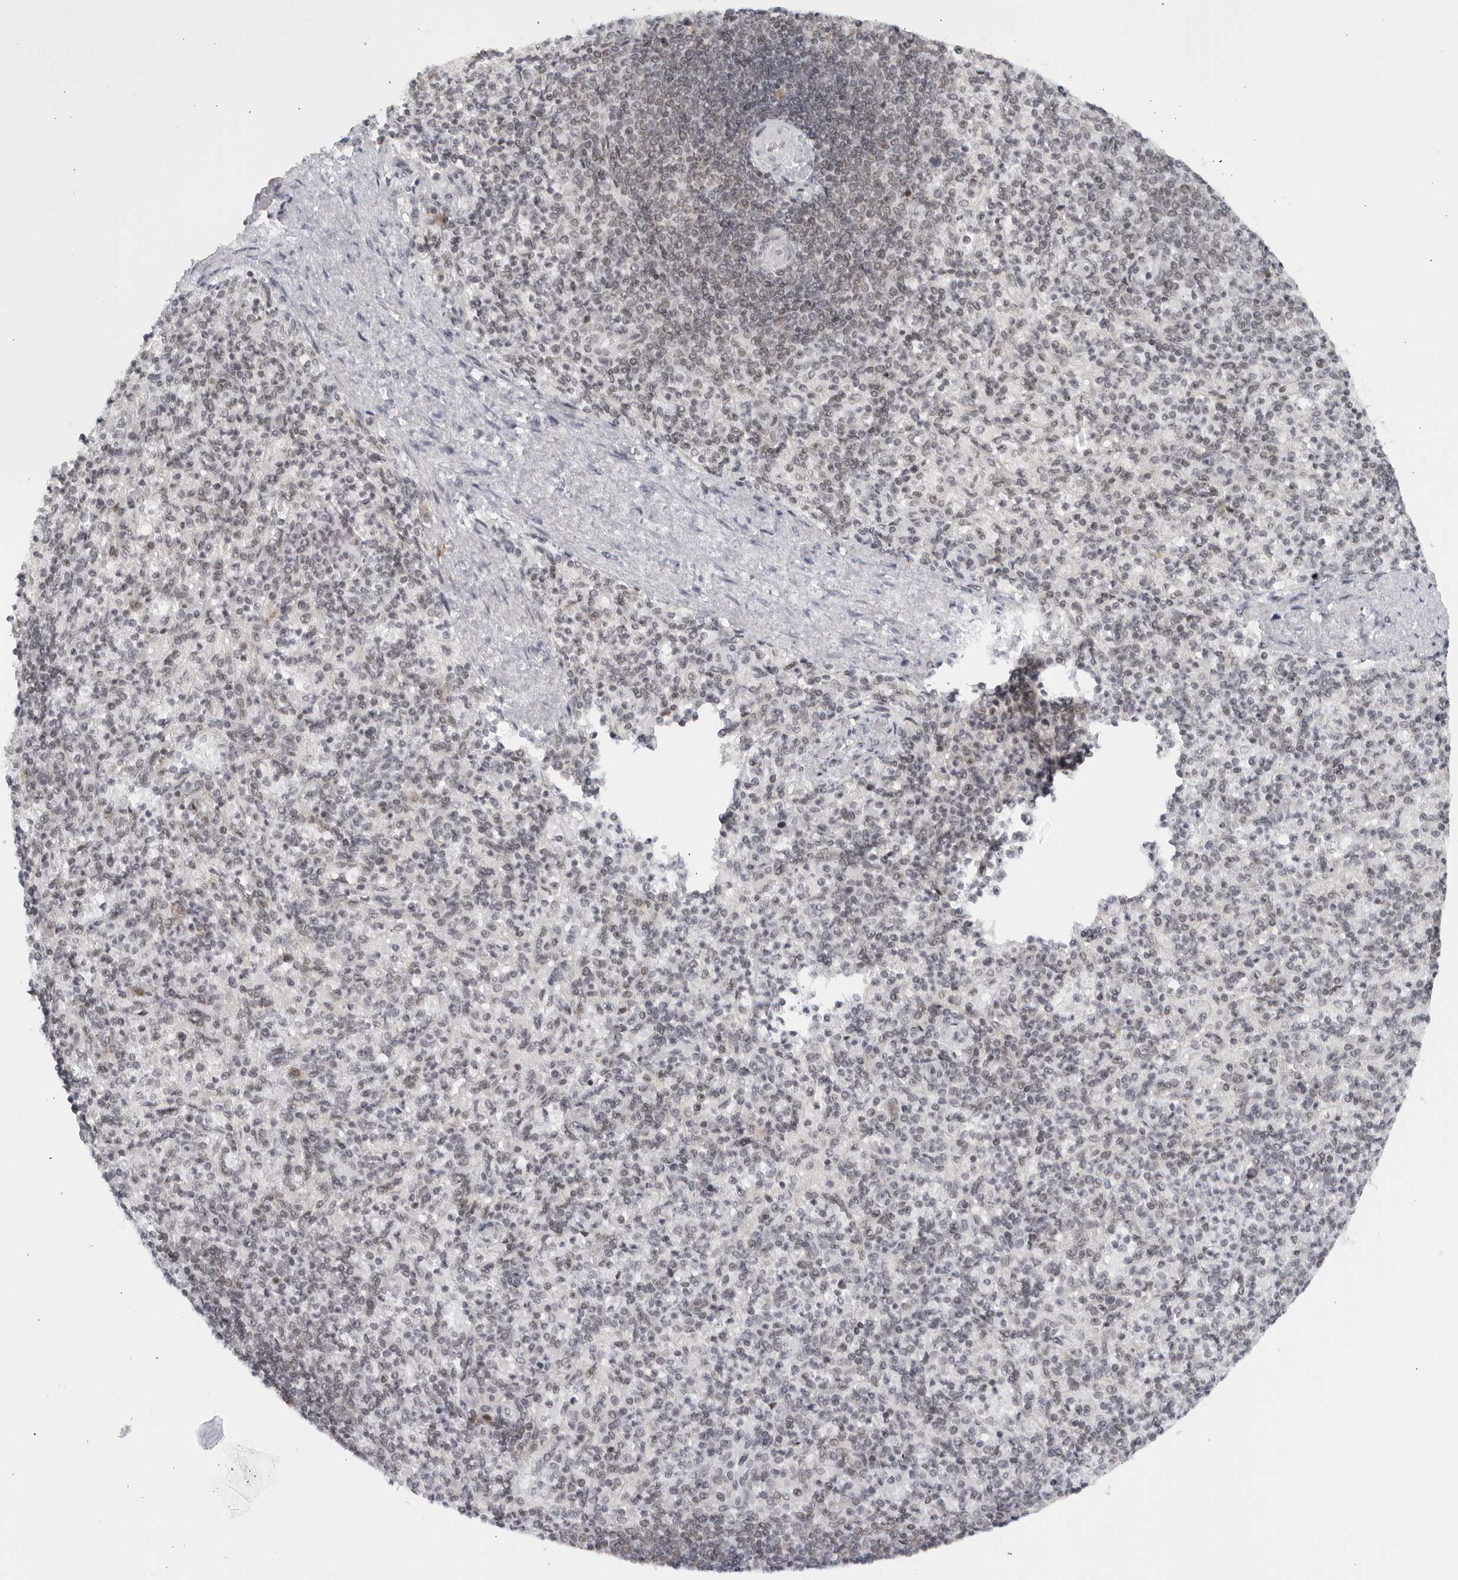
{"staining": {"intensity": "negative", "quantity": "none", "location": "none"}, "tissue": "spleen", "cell_type": "Cells in red pulp", "image_type": "normal", "snomed": [{"axis": "morphology", "description": "Normal tissue, NOS"}, {"axis": "topography", "description": "Spleen"}], "caption": "This histopathology image is of benign spleen stained with immunohistochemistry to label a protein in brown with the nuclei are counter-stained blue. There is no expression in cells in red pulp.", "gene": "RAB11FIP3", "patient": {"sex": "female", "age": 74}}